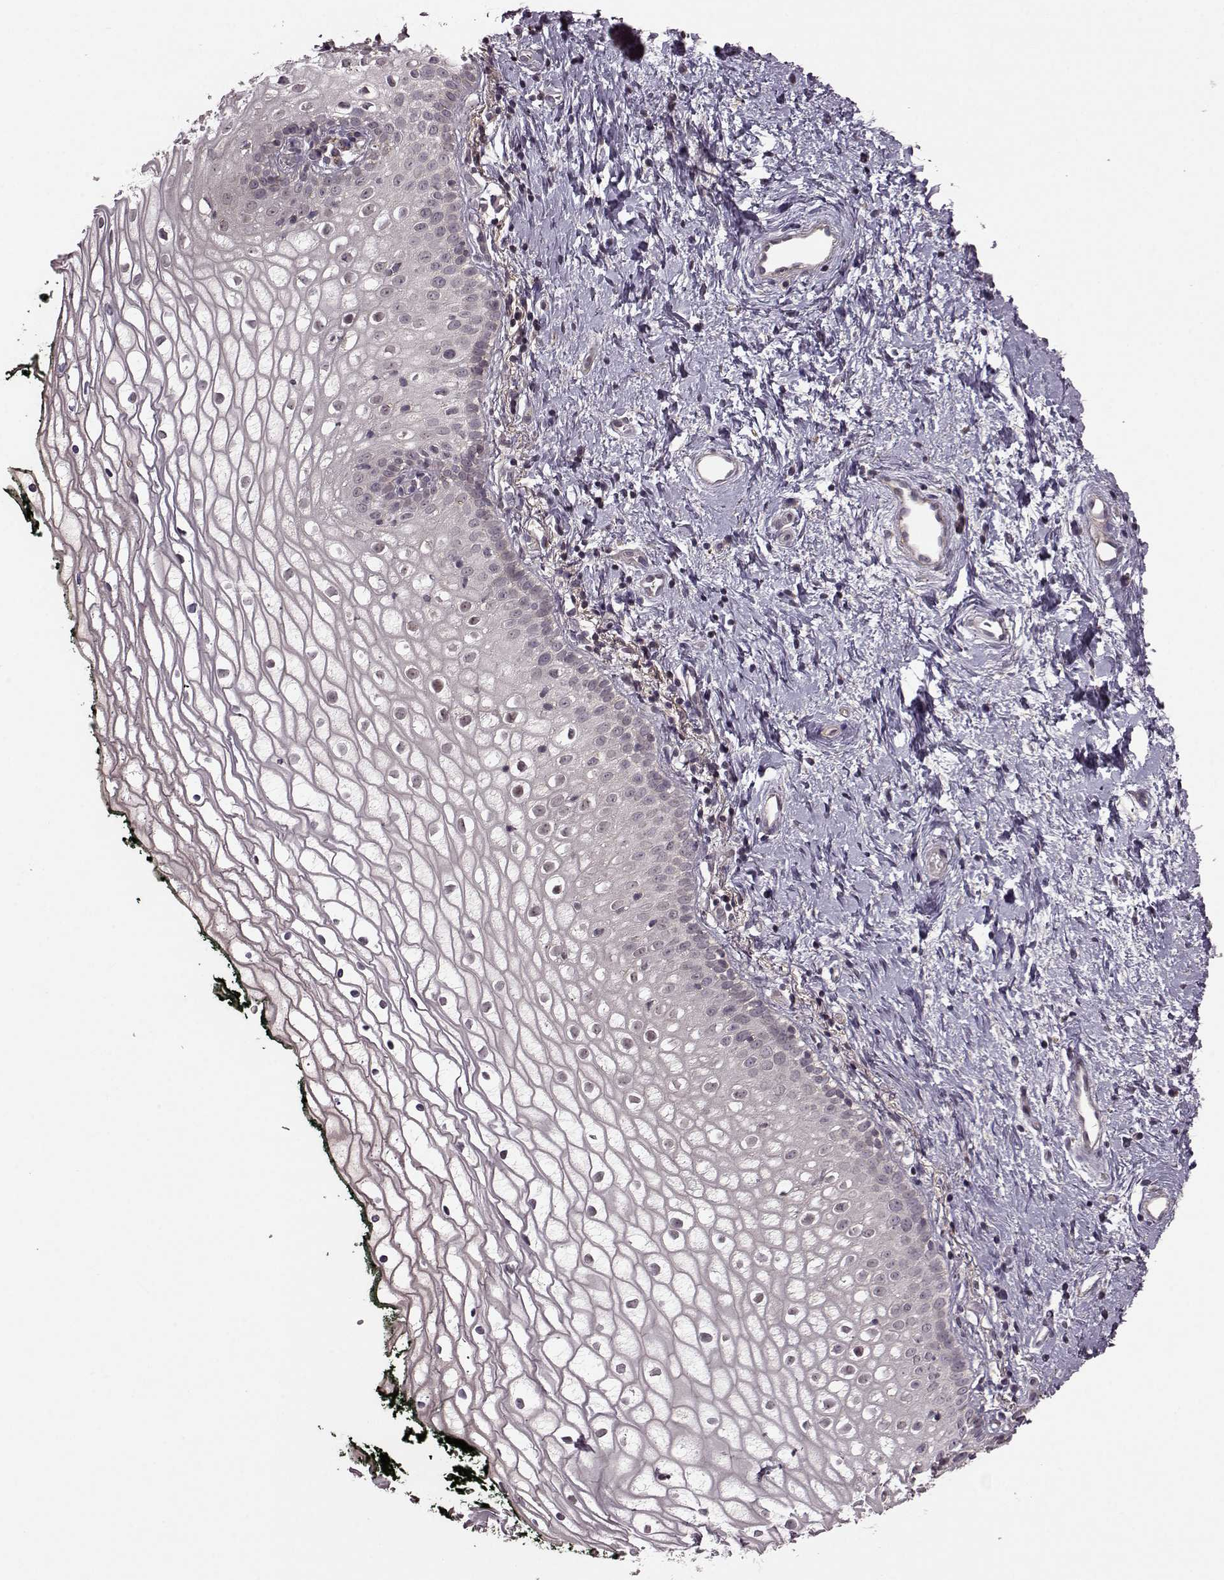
{"staining": {"intensity": "weak", "quantity": "25%-75%", "location": "cytoplasmic/membranous"}, "tissue": "vagina", "cell_type": "Squamous epithelial cells", "image_type": "normal", "snomed": [{"axis": "morphology", "description": "Normal tissue, NOS"}, {"axis": "topography", "description": "Vagina"}], "caption": "IHC (DAB) staining of unremarkable human vagina shows weak cytoplasmic/membranous protein positivity in about 25%-75% of squamous epithelial cells.", "gene": "FNIP2", "patient": {"sex": "female", "age": 47}}